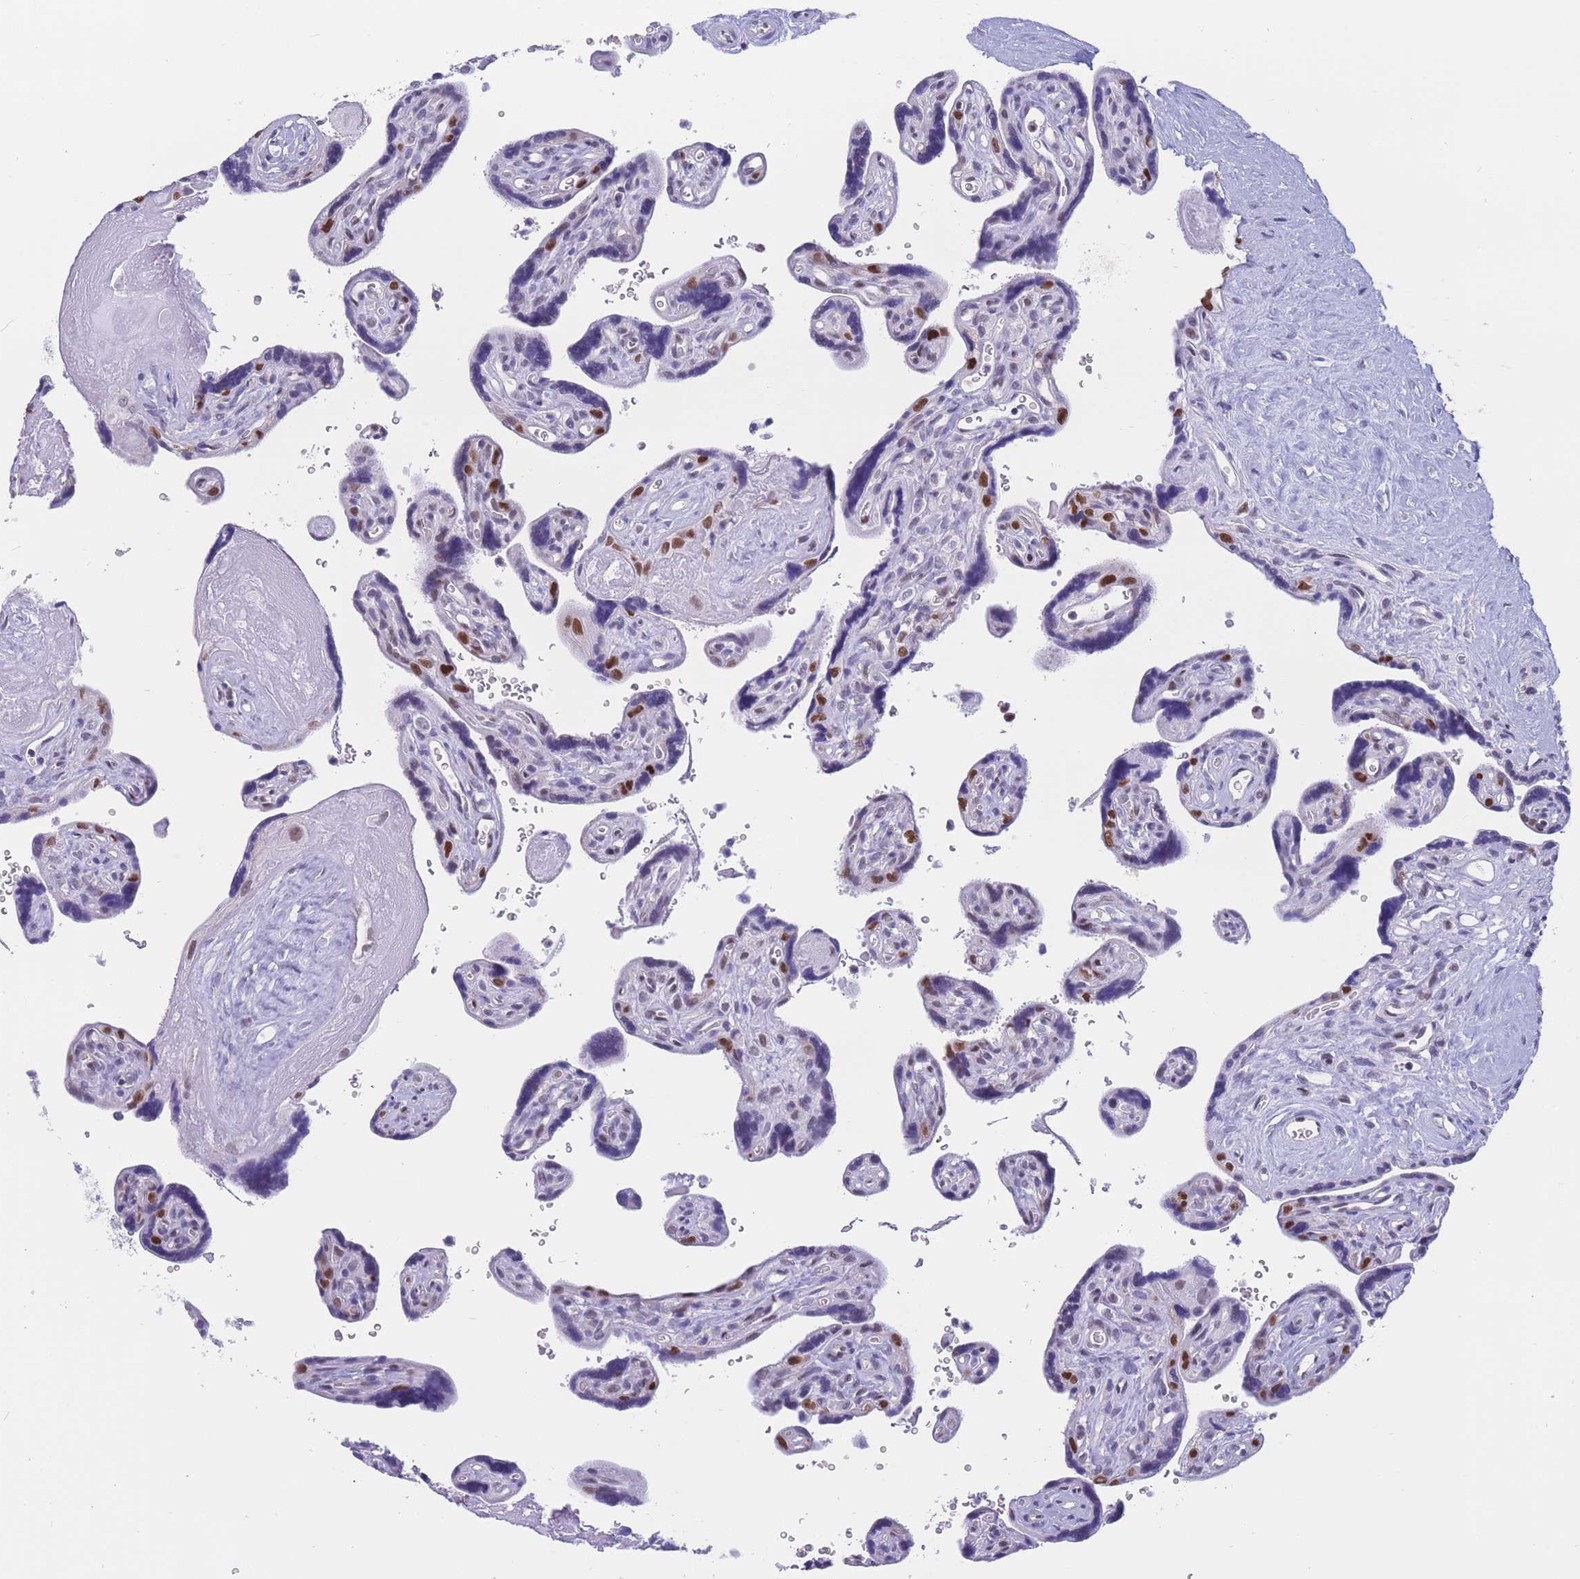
{"staining": {"intensity": "weak", "quantity": ">75%", "location": "cytoplasmic/membranous,nuclear"}, "tissue": "placenta", "cell_type": "Decidual cells", "image_type": "normal", "snomed": [{"axis": "morphology", "description": "Normal tissue, NOS"}, {"axis": "topography", "description": "Placenta"}], "caption": "The histopathology image shows a brown stain indicating the presence of a protein in the cytoplasmic/membranous,nuclear of decidual cells in placenta. The protein of interest is stained brown, and the nuclei are stained in blue (DAB IHC with brightfield microscopy, high magnification).", "gene": "NASP", "patient": {"sex": "female", "age": 39}}